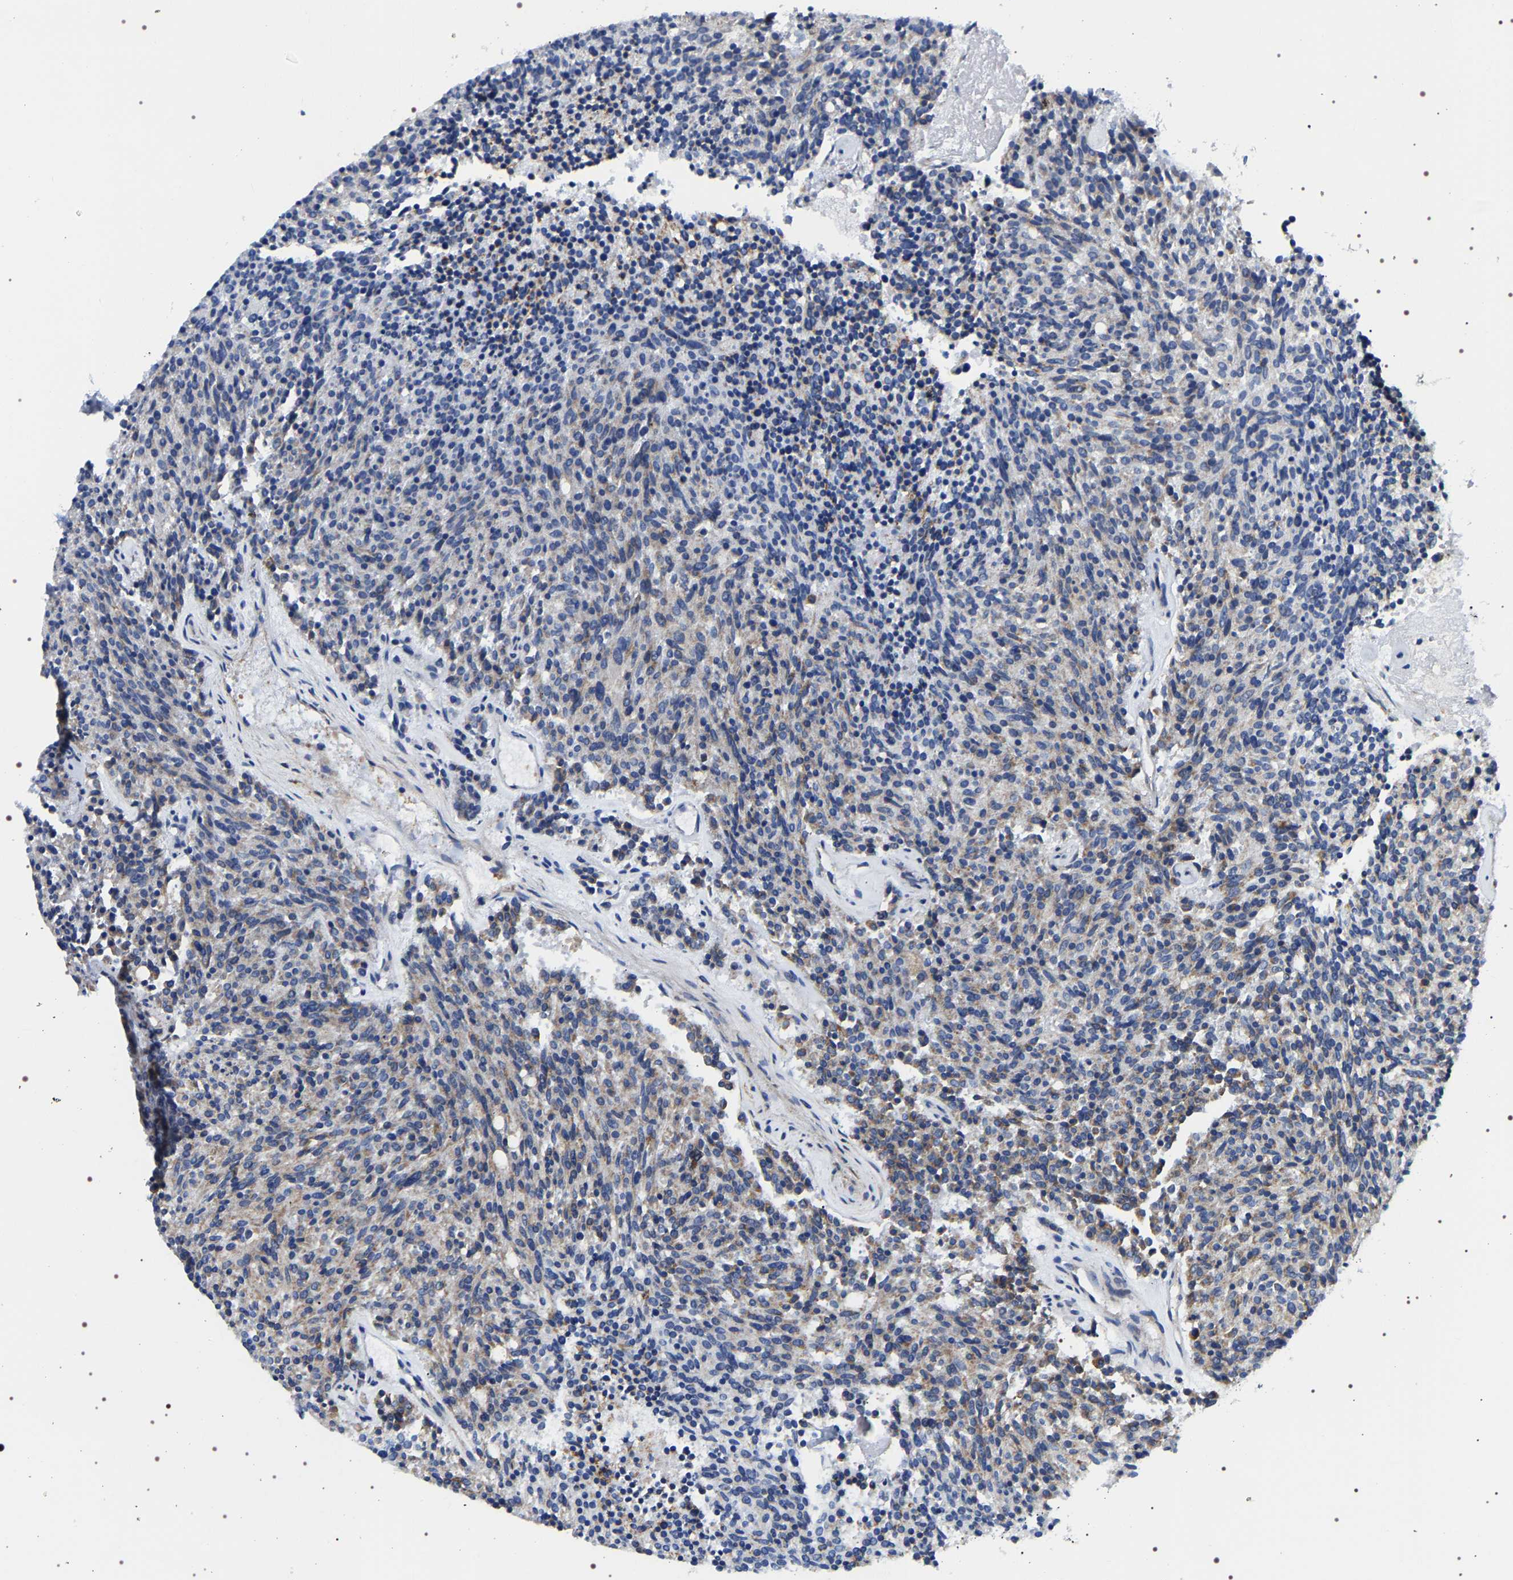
{"staining": {"intensity": "moderate", "quantity": "<25%", "location": "cytoplasmic/membranous"}, "tissue": "carcinoid", "cell_type": "Tumor cells", "image_type": "cancer", "snomed": [{"axis": "morphology", "description": "Carcinoid, malignant, NOS"}, {"axis": "topography", "description": "Pancreas"}], "caption": "Immunohistochemical staining of malignant carcinoid shows low levels of moderate cytoplasmic/membranous protein expression in approximately <25% of tumor cells. (DAB (3,3'-diaminobenzidine) IHC, brown staining for protein, blue staining for nuclei).", "gene": "SQLE", "patient": {"sex": "female", "age": 54}}